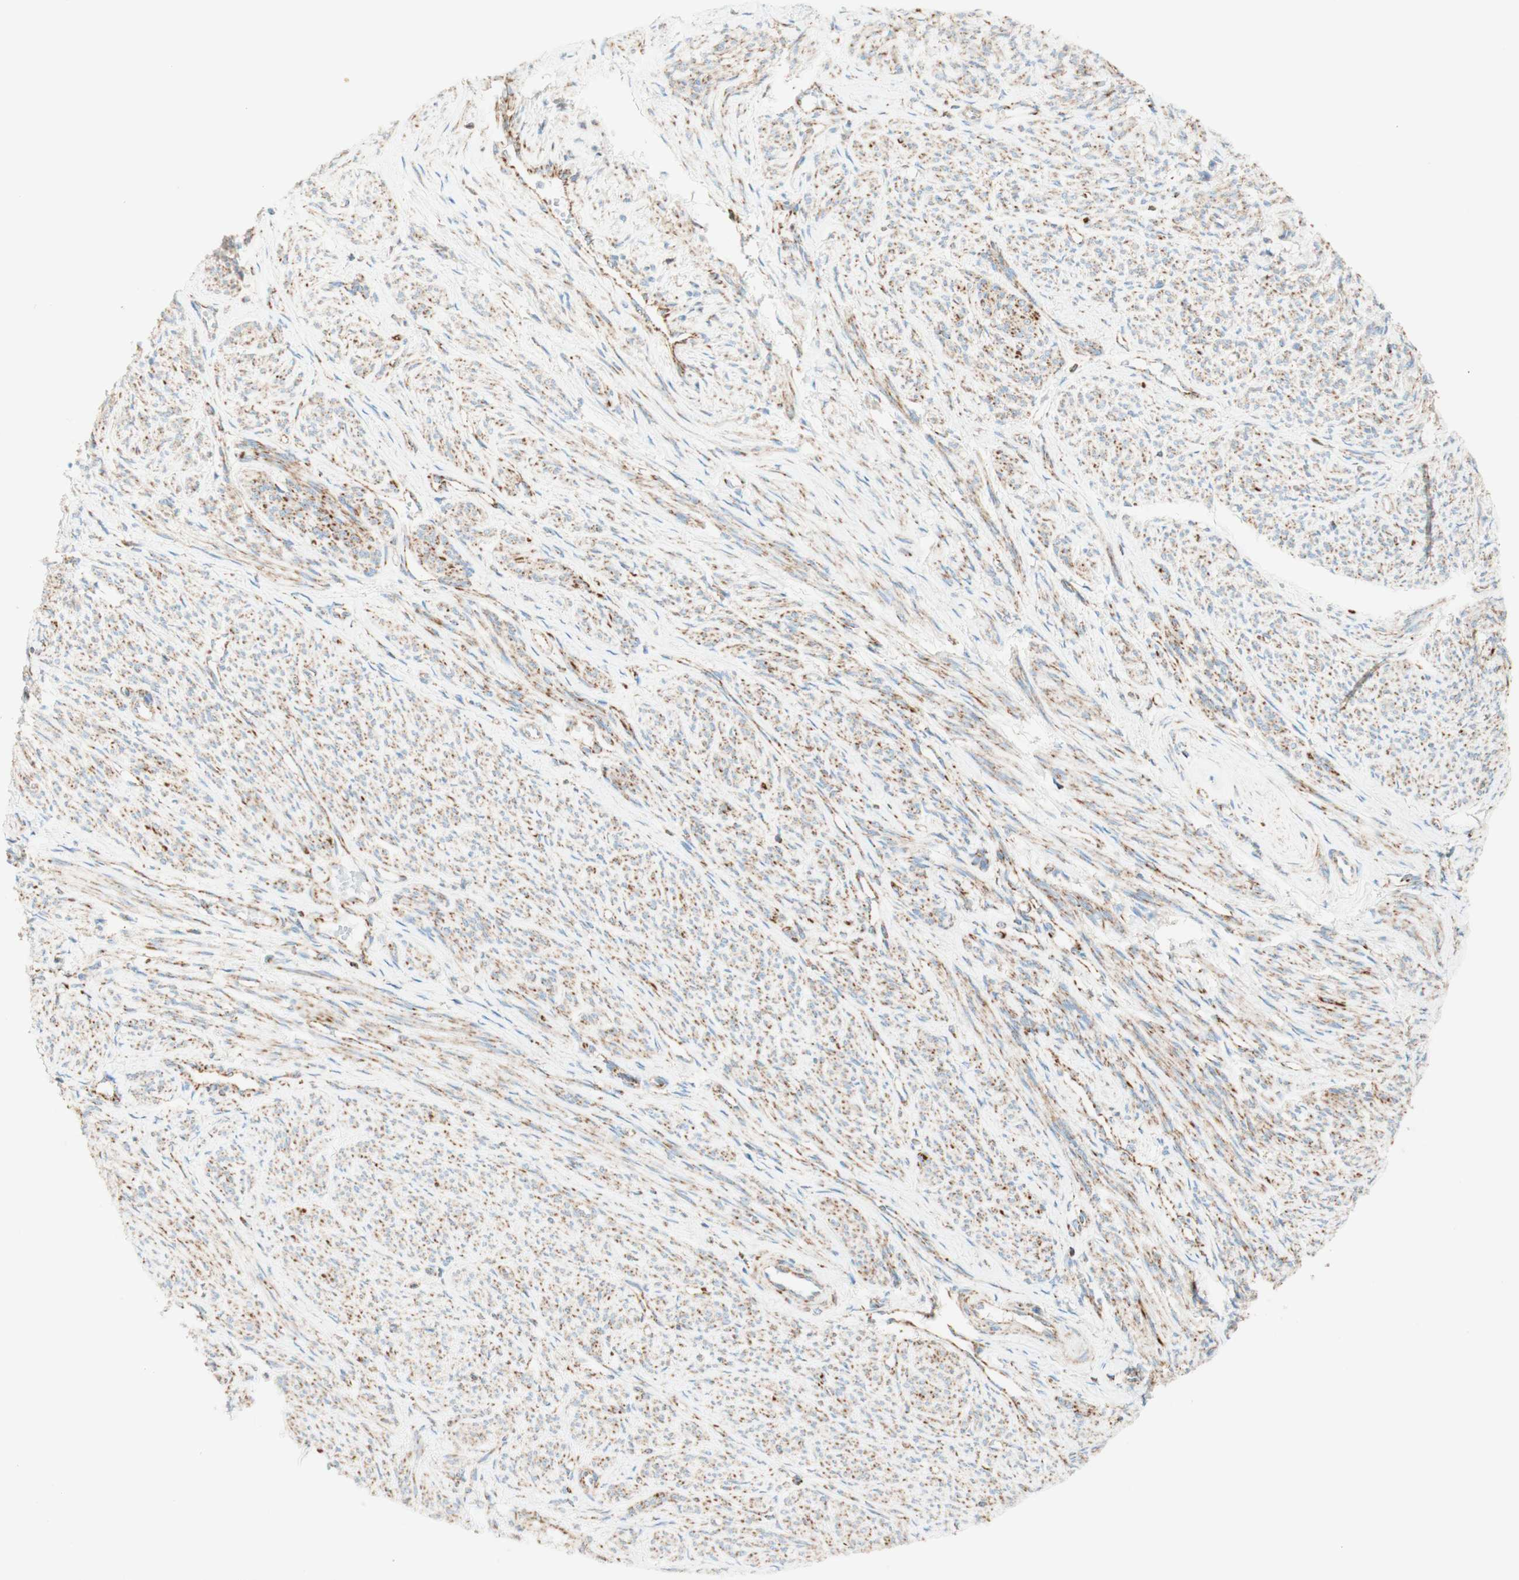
{"staining": {"intensity": "weak", "quantity": ">75%", "location": "cytoplasmic/membranous"}, "tissue": "smooth muscle", "cell_type": "Smooth muscle cells", "image_type": "normal", "snomed": [{"axis": "morphology", "description": "Normal tissue, NOS"}, {"axis": "topography", "description": "Smooth muscle"}], "caption": "Immunohistochemistry micrograph of normal smooth muscle: smooth muscle stained using IHC demonstrates low levels of weak protein expression localized specifically in the cytoplasmic/membranous of smooth muscle cells, appearing as a cytoplasmic/membranous brown color.", "gene": "TOMM20", "patient": {"sex": "female", "age": 65}}